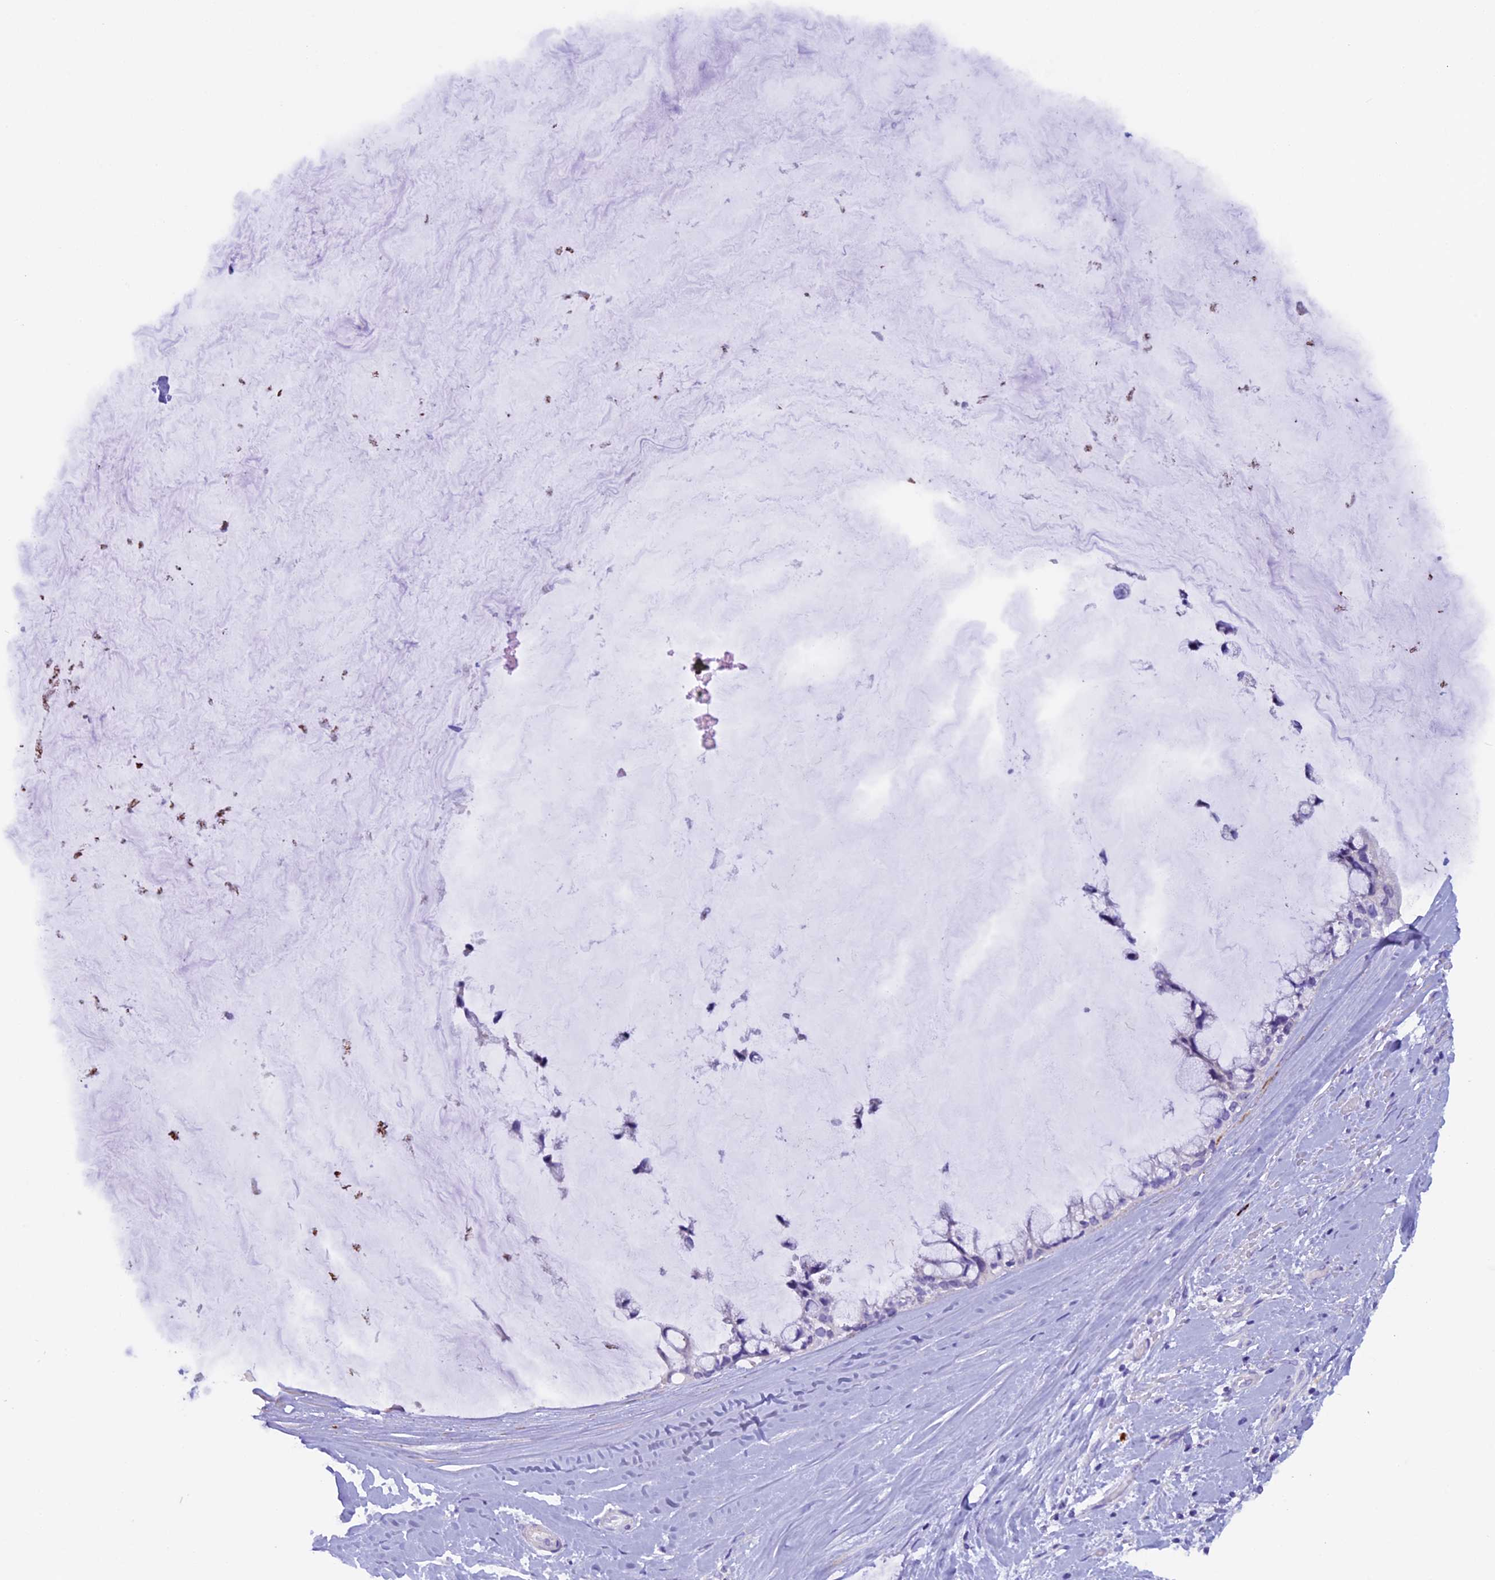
{"staining": {"intensity": "negative", "quantity": "none", "location": "none"}, "tissue": "ovarian cancer", "cell_type": "Tumor cells", "image_type": "cancer", "snomed": [{"axis": "morphology", "description": "Cystadenocarcinoma, mucinous, NOS"}, {"axis": "topography", "description": "Ovary"}], "caption": "This is an immunohistochemistry image of human mucinous cystadenocarcinoma (ovarian). There is no staining in tumor cells.", "gene": "RTTN", "patient": {"sex": "female", "age": 39}}